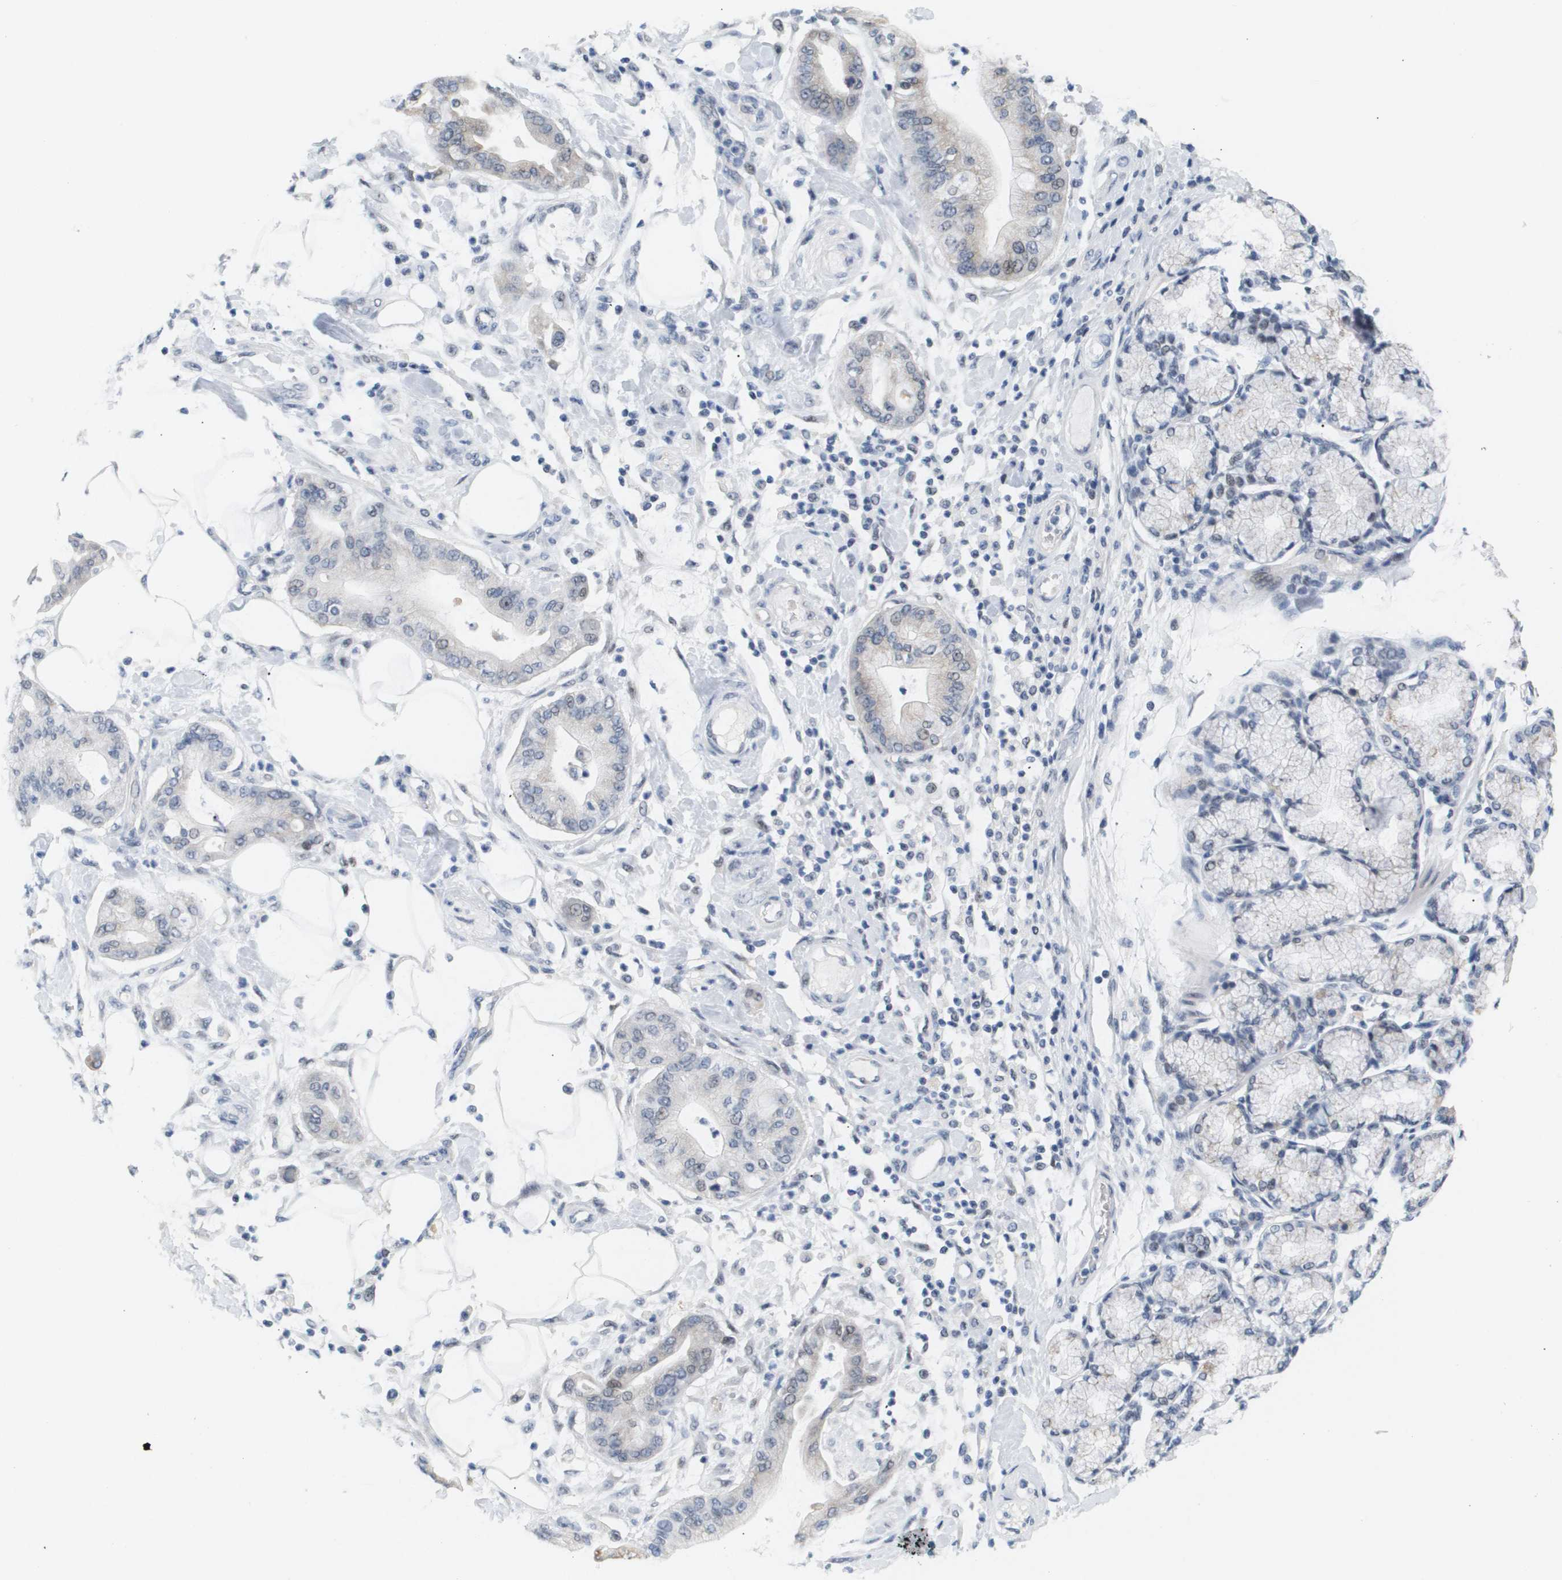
{"staining": {"intensity": "negative", "quantity": "none", "location": "none"}, "tissue": "pancreatic cancer", "cell_type": "Tumor cells", "image_type": "cancer", "snomed": [{"axis": "morphology", "description": "Adenocarcinoma, NOS"}, {"axis": "morphology", "description": "Adenocarcinoma, metastatic, NOS"}, {"axis": "topography", "description": "Lymph node"}, {"axis": "topography", "description": "Pancreas"}, {"axis": "topography", "description": "Duodenum"}], "caption": "Tumor cells show no significant protein positivity in pancreatic cancer.", "gene": "PPARD", "patient": {"sex": "female", "age": 64}}